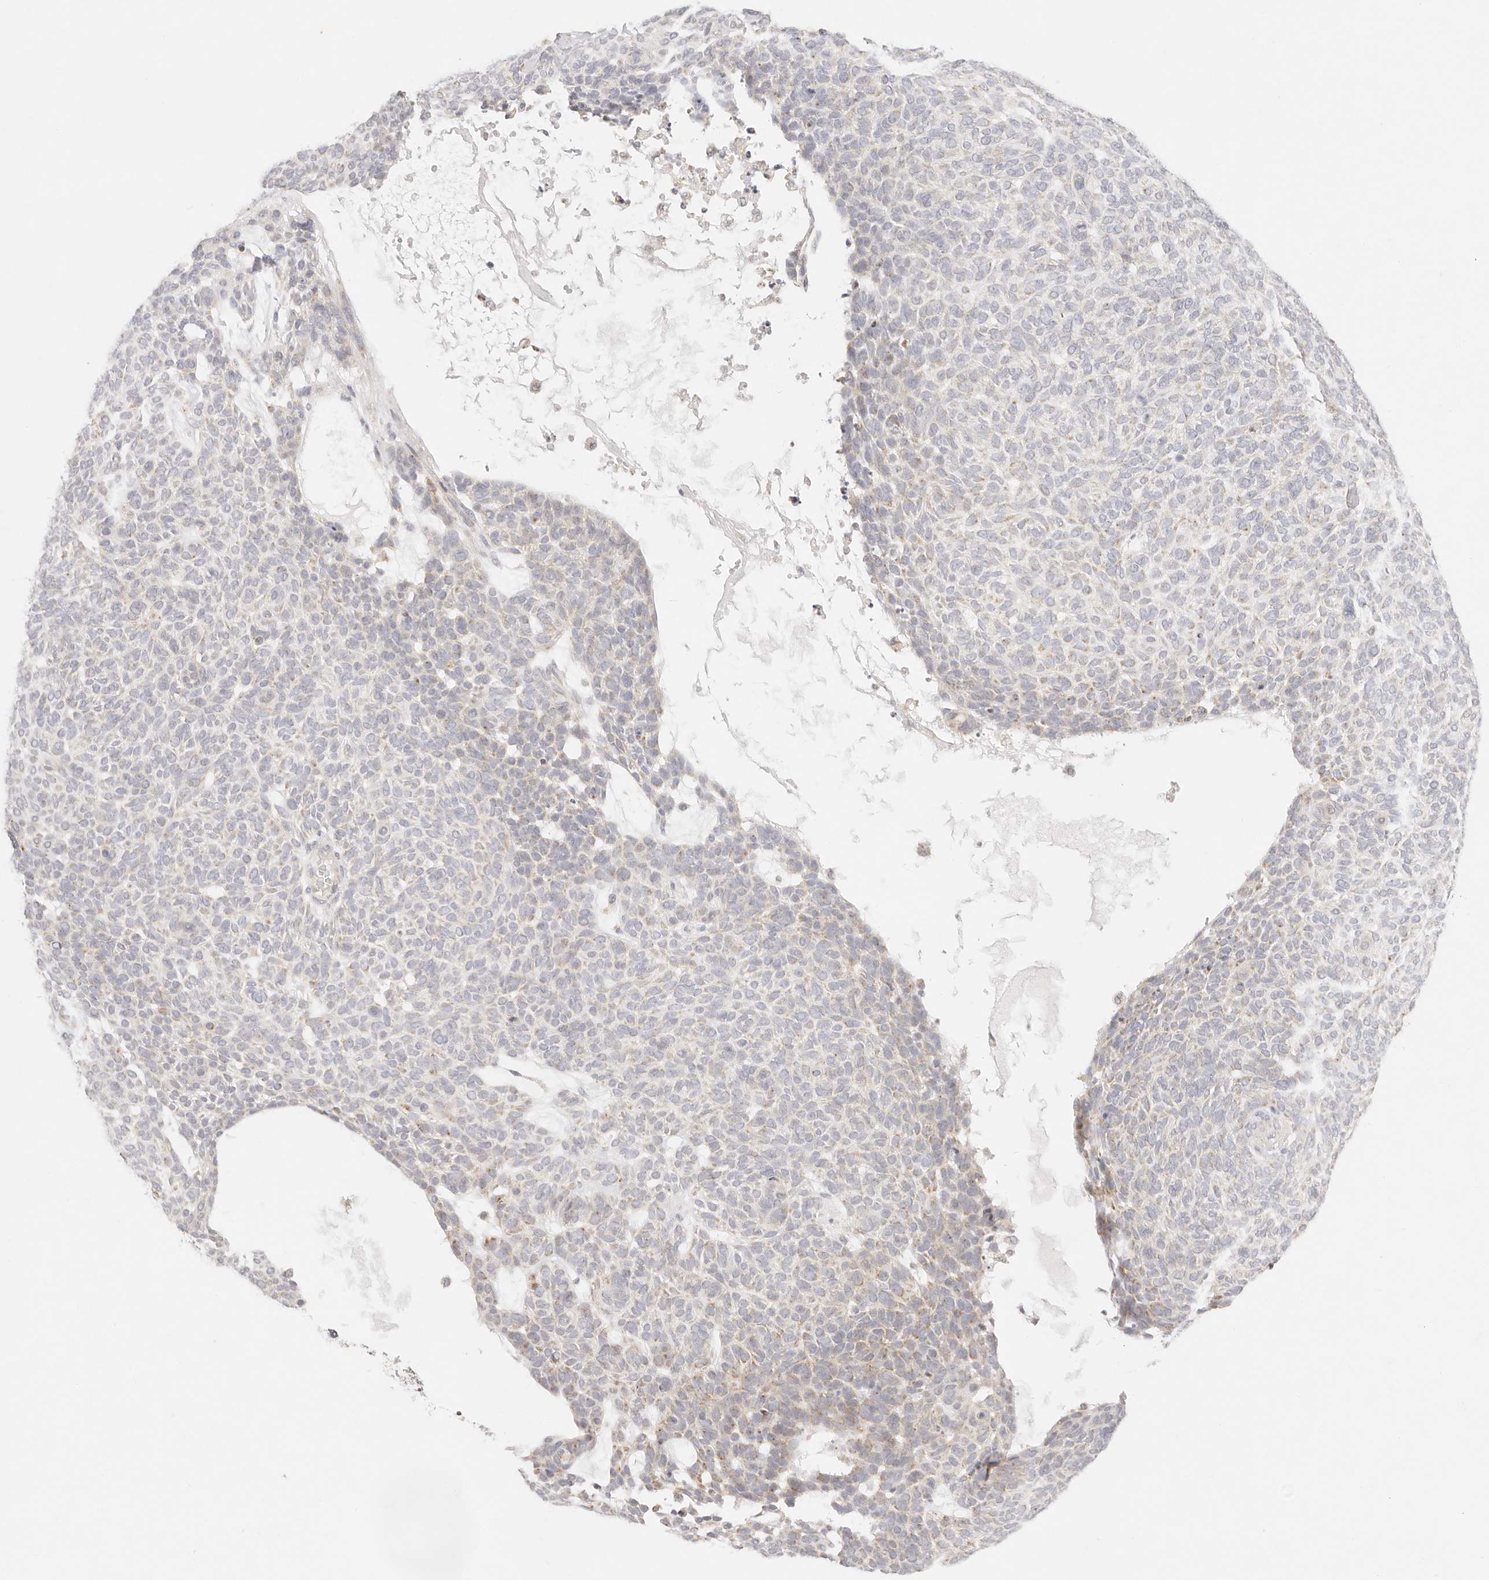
{"staining": {"intensity": "negative", "quantity": "none", "location": "none"}, "tissue": "skin cancer", "cell_type": "Tumor cells", "image_type": "cancer", "snomed": [{"axis": "morphology", "description": "Squamous cell carcinoma, NOS"}, {"axis": "topography", "description": "Skin"}], "caption": "Micrograph shows no protein staining in tumor cells of squamous cell carcinoma (skin) tissue.", "gene": "GPR156", "patient": {"sex": "female", "age": 90}}